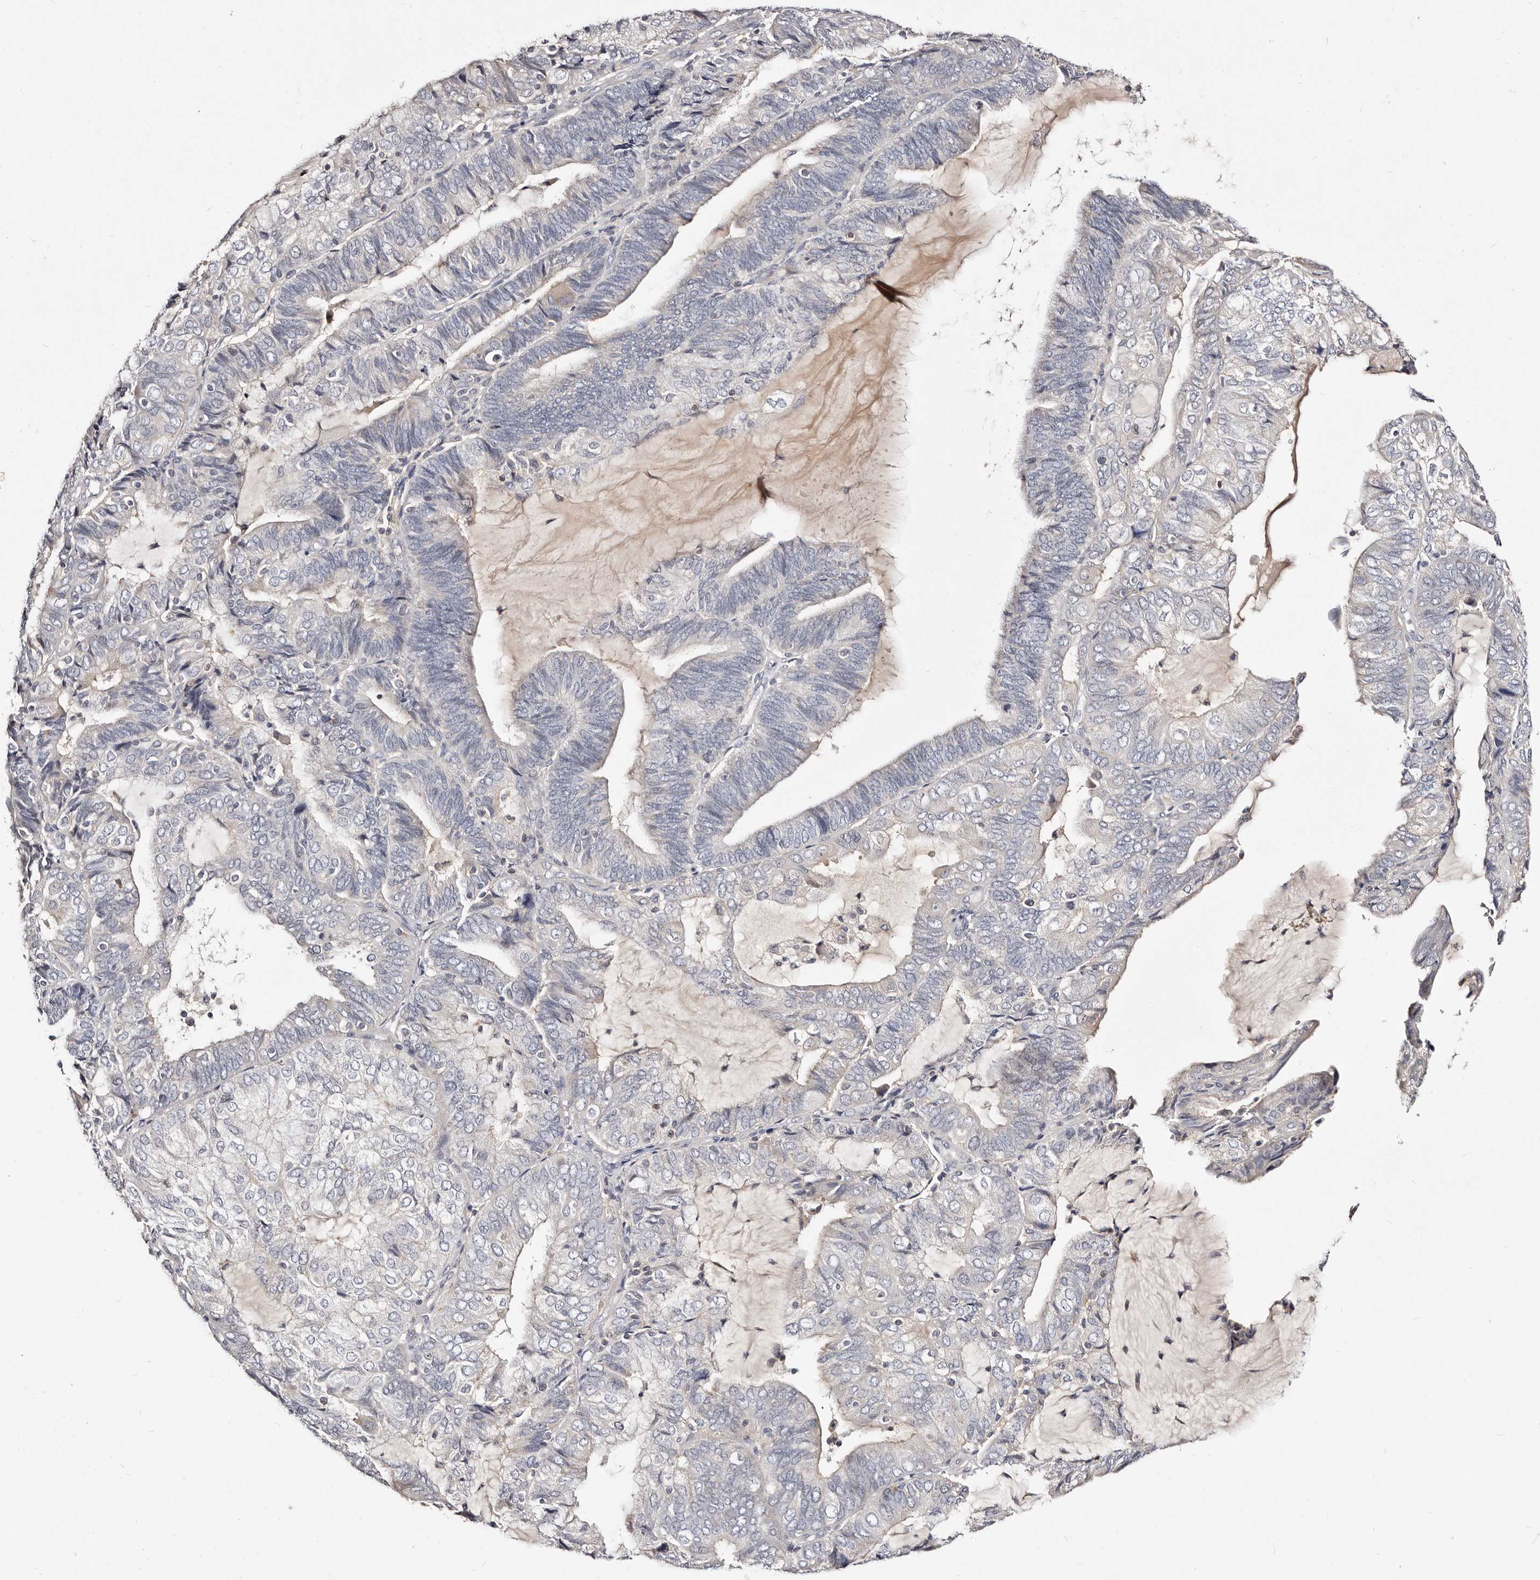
{"staining": {"intensity": "negative", "quantity": "none", "location": "none"}, "tissue": "endometrial cancer", "cell_type": "Tumor cells", "image_type": "cancer", "snomed": [{"axis": "morphology", "description": "Adenocarcinoma, NOS"}, {"axis": "topography", "description": "Endometrium"}], "caption": "There is no significant staining in tumor cells of endometrial adenocarcinoma. (IHC, brightfield microscopy, high magnification).", "gene": "MRPS33", "patient": {"sex": "female", "age": 81}}